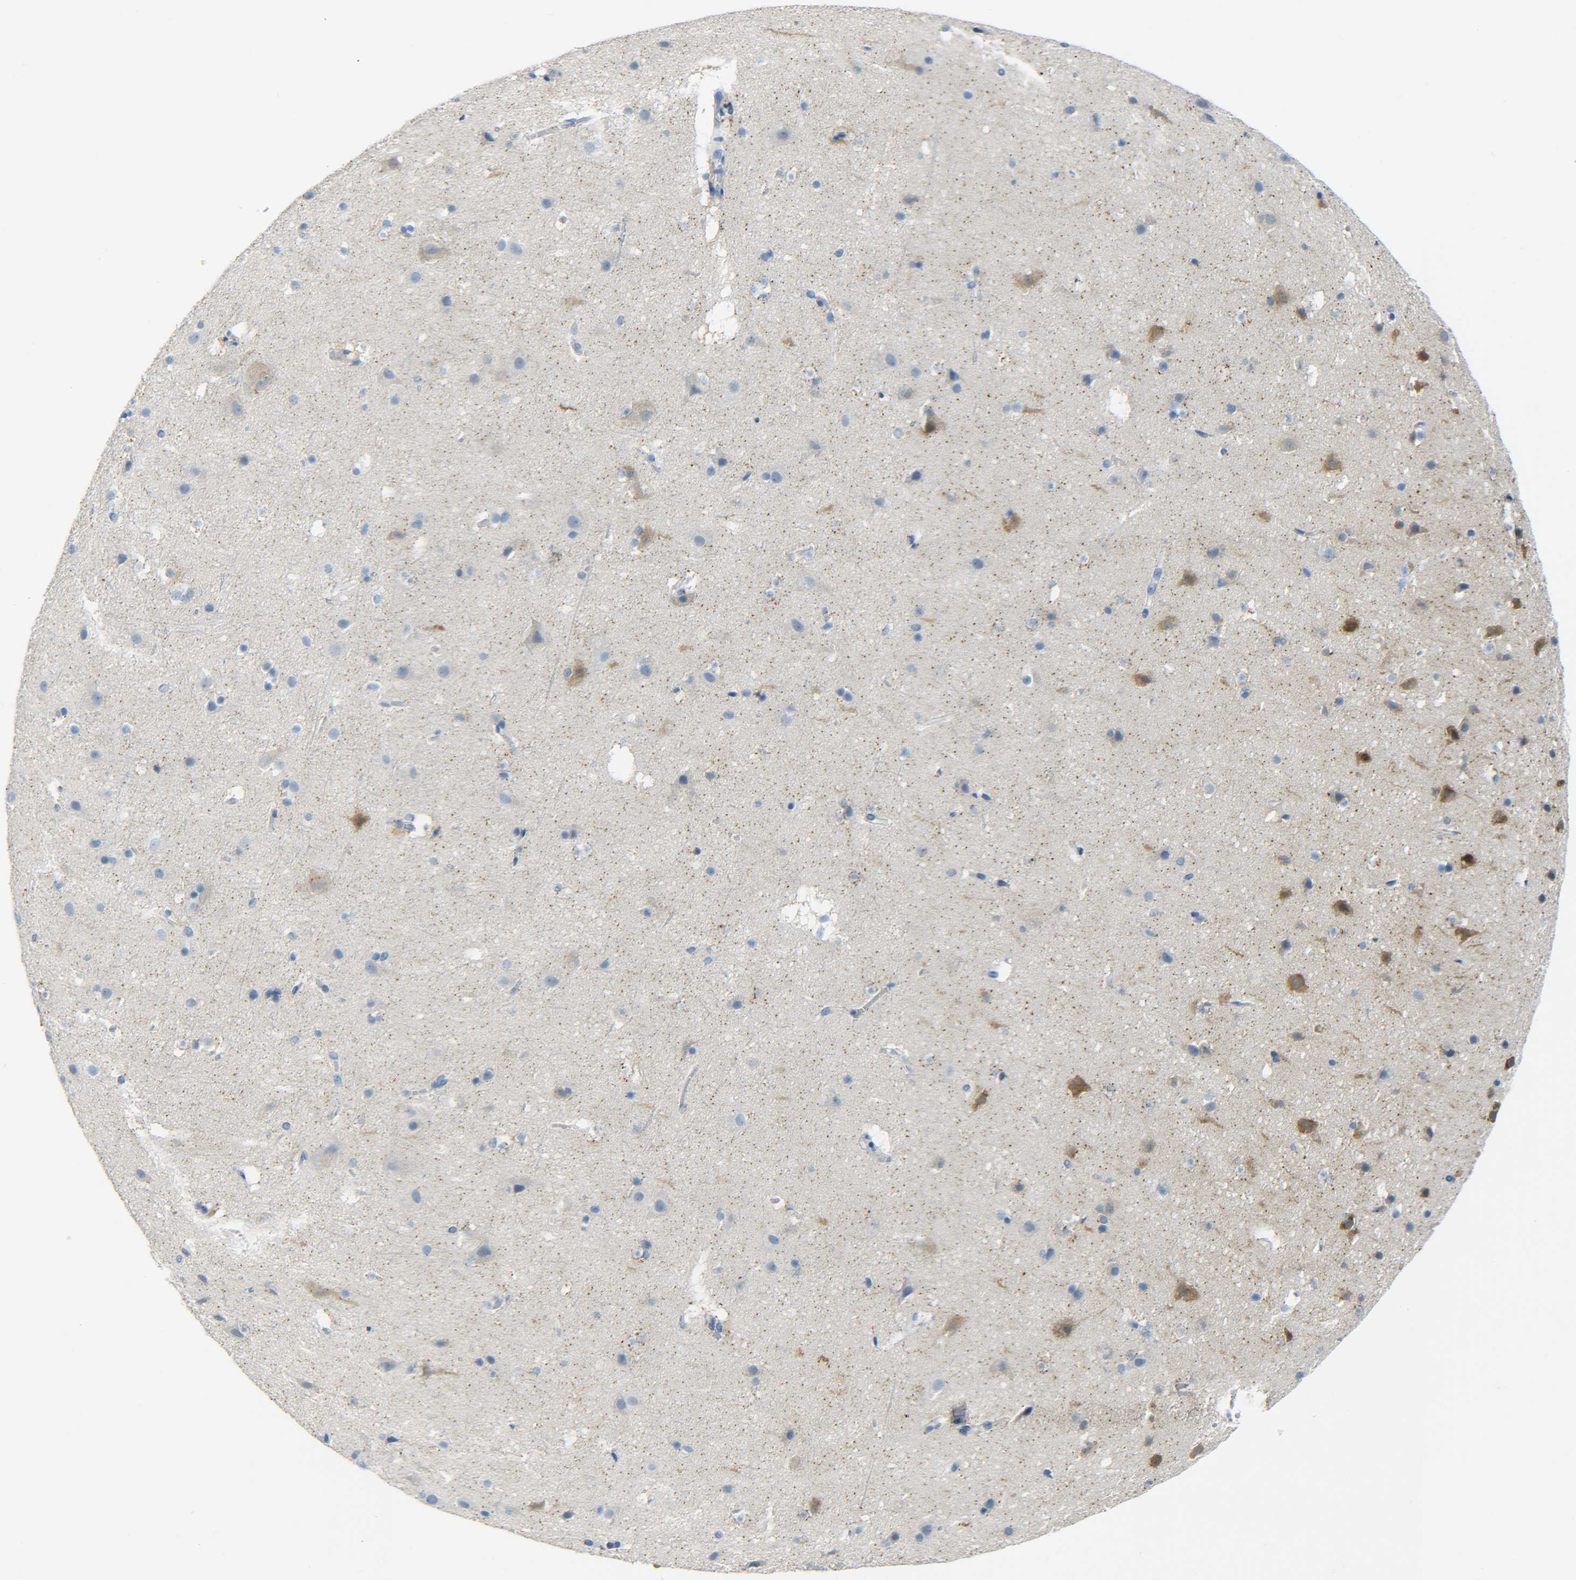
{"staining": {"intensity": "negative", "quantity": "none", "location": "none"}, "tissue": "cerebral cortex", "cell_type": "Endothelial cells", "image_type": "normal", "snomed": [{"axis": "morphology", "description": "Normal tissue, NOS"}, {"axis": "topography", "description": "Cerebral cortex"}], "caption": "This is a micrograph of immunohistochemistry (IHC) staining of benign cerebral cortex, which shows no positivity in endothelial cells. The staining was performed using DAB to visualize the protein expression in brown, while the nuclei were stained in blue with hematoxylin (Magnification: 20x).", "gene": "C15orf48", "patient": {"sex": "male", "age": 45}}